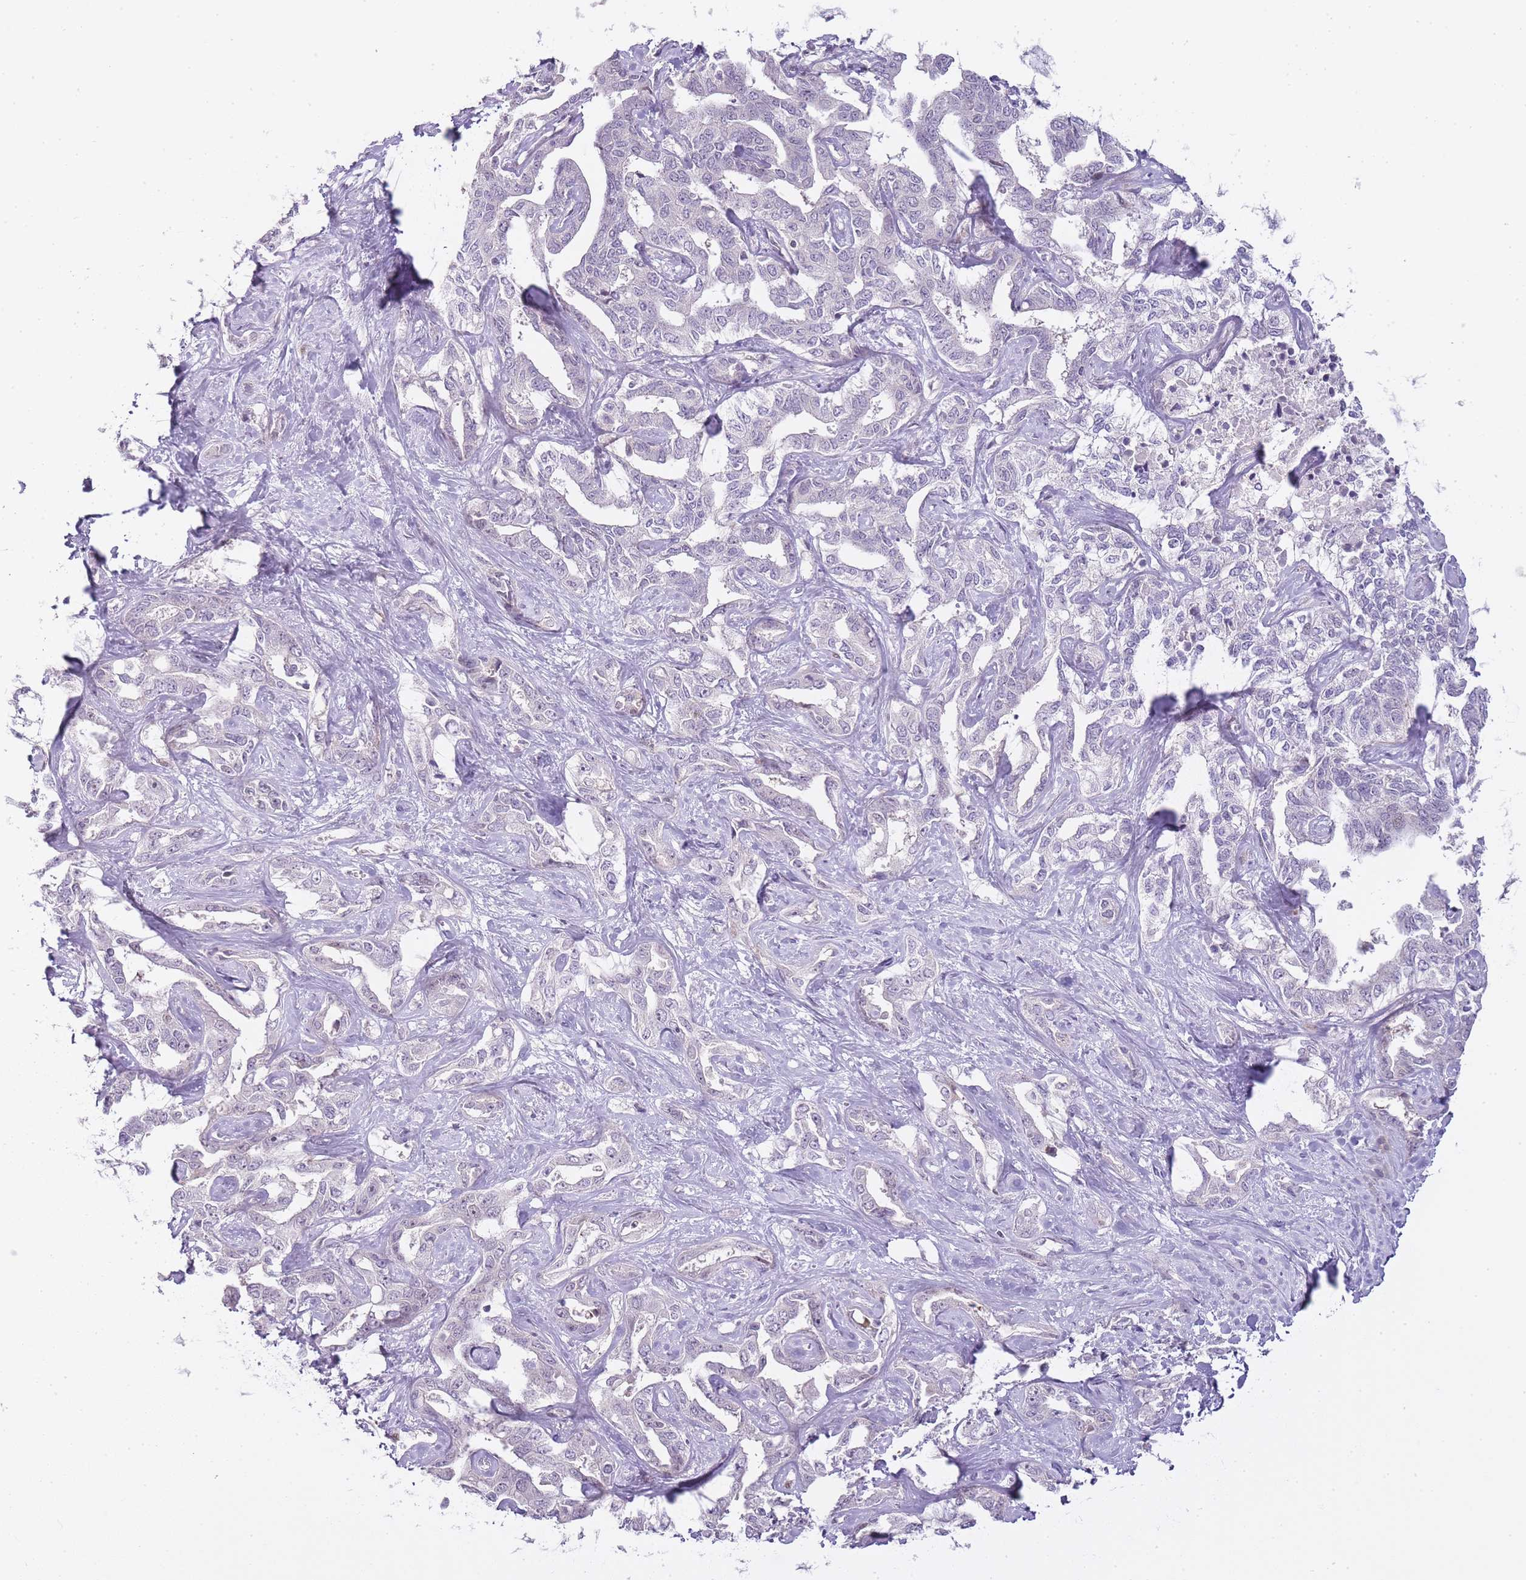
{"staining": {"intensity": "negative", "quantity": "none", "location": "none"}, "tissue": "liver cancer", "cell_type": "Tumor cells", "image_type": "cancer", "snomed": [{"axis": "morphology", "description": "Cholangiocarcinoma"}, {"axis": "topography", "description": "Liver"}], "caption": "Cholangiocarcinoma (liver) was stained to show a protein in brown. There is no significant staining in tumor cells. (Immunohistochemistry (ihc), brightfield microscopy, high magnification).", "gene": "OGG1", "patient": {"sex": "male", "age": 59}}